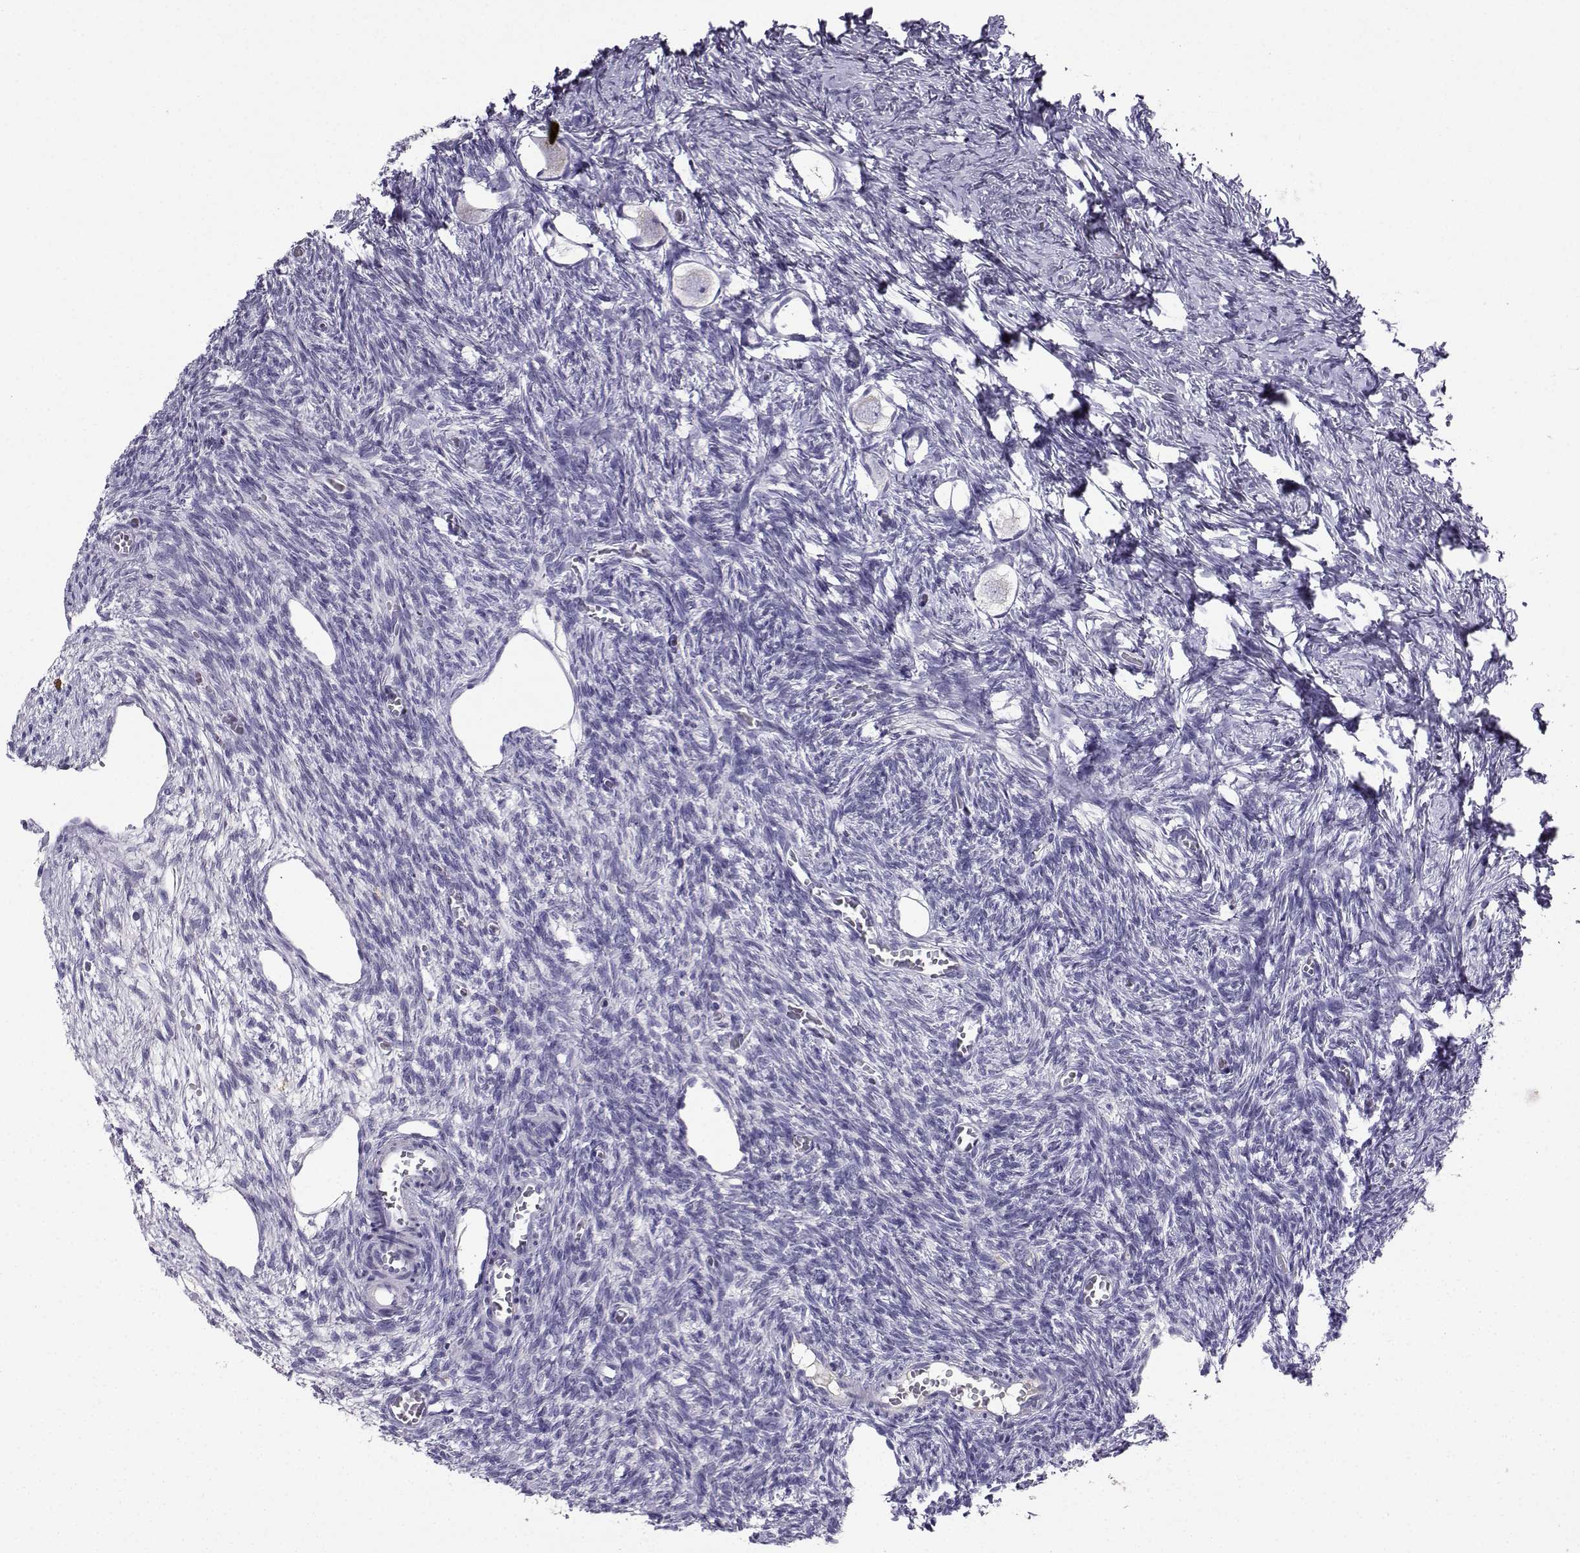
{"staining": {"intensity": "negative", "quantity": "none", "location": "none"}, "tissue": "ovary", "cell_type": "Follicle cells", "image_type": "normal", "snomed": [{"axis": "morphology", "description": "Normal tissue, NOS"}, {"axis": "topography", "description": "Ovary"}], "caption": "Protein analysis of benign ovary shows no significant expression in follicle cells.", "gene": "GRIK4", "patient": {"sex": "female", "age": 27}}